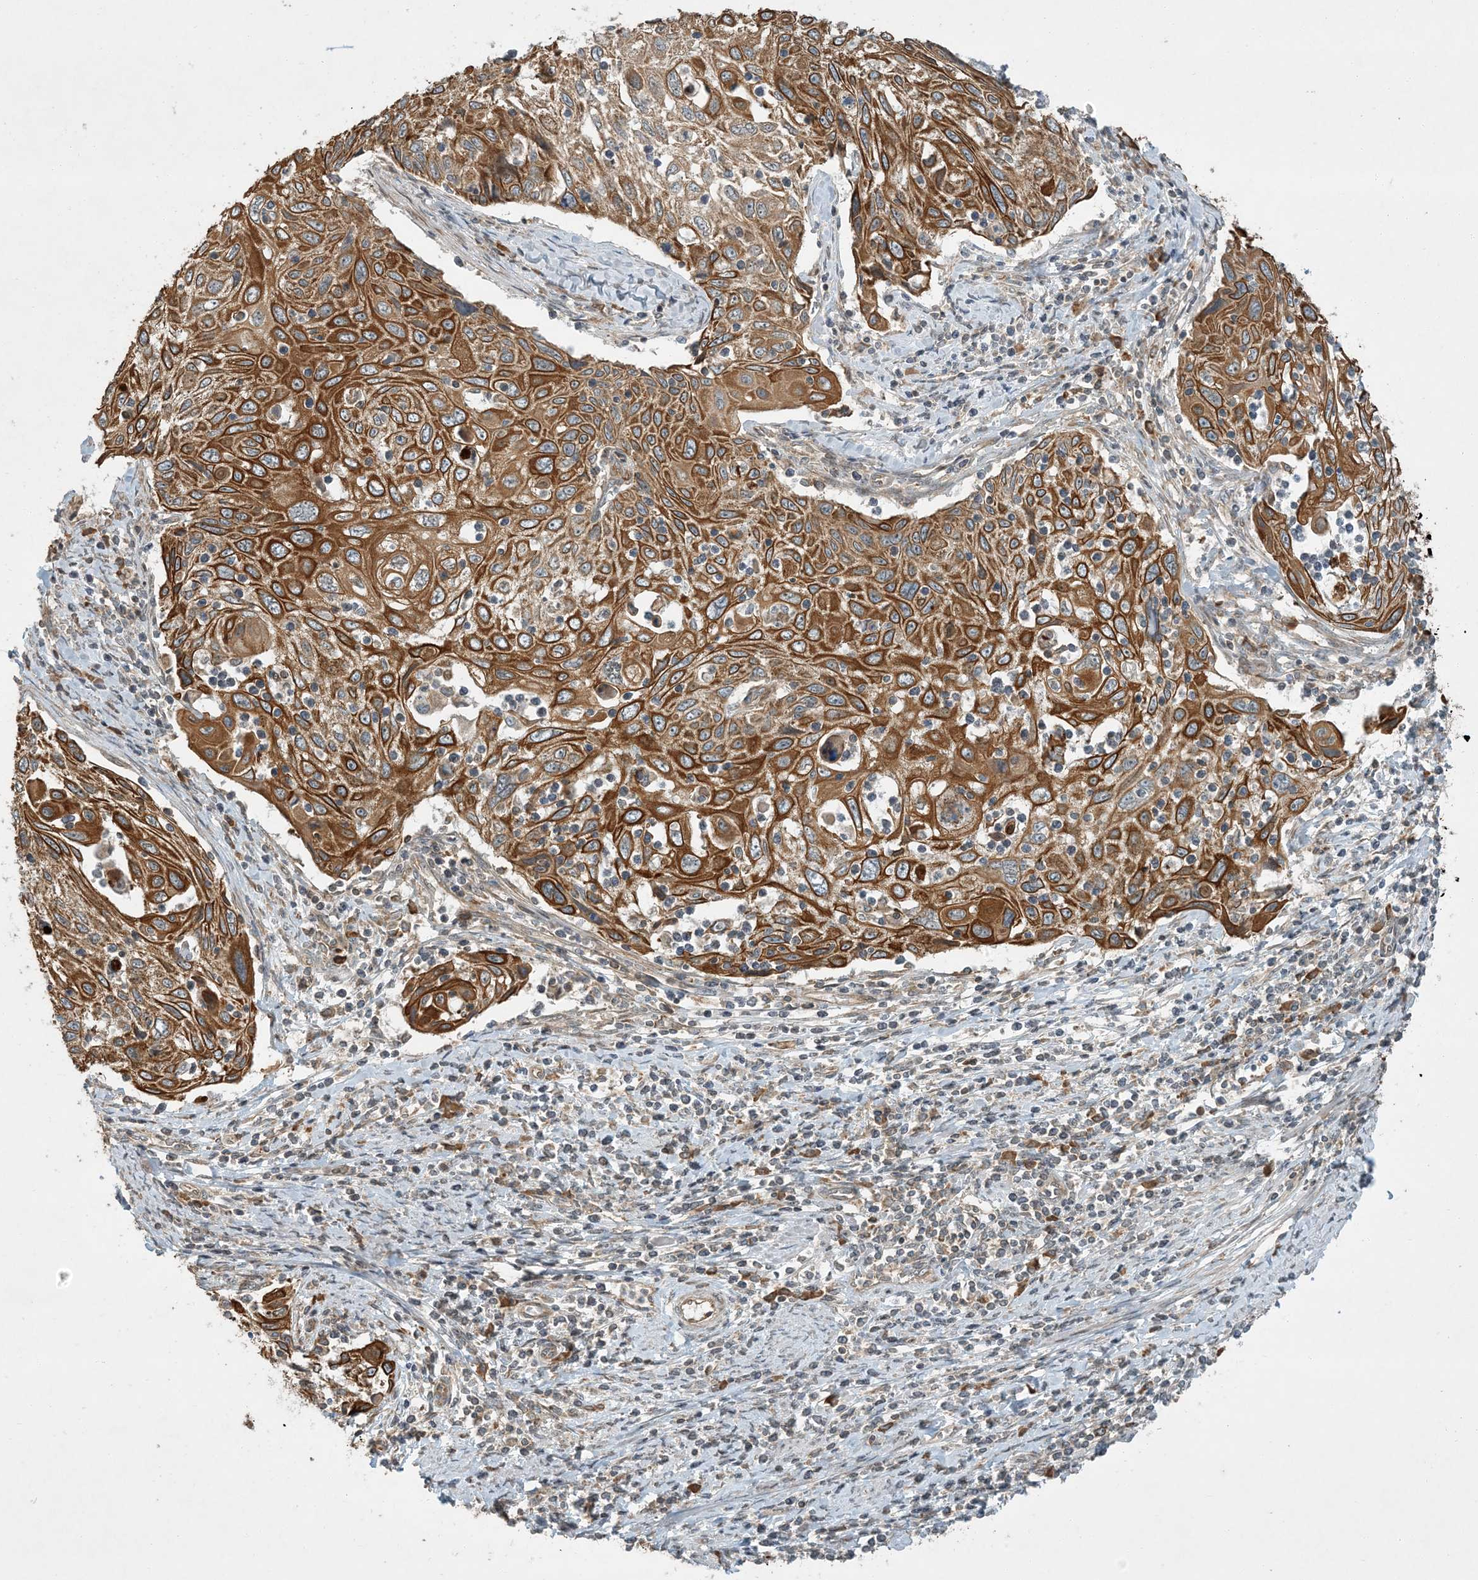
{"staining": {"intensity": "moderate", "quantity": ">75%", "location": "cytoplasmic/membranous"}, "tissue": "cervical cancer", "cell_type": "Tumor cells", "image_type": "cancer", "snomed": [{"axis": "morphology", "description": "Squamous cell carcinoma, NOS"}, {"axis": "topography", "description": "Cervix"}], "caption": "Brown immunohistochemical staining in human cervical cancer reveals moderate cytoplasmic/membranous staining in about >75% of tumor cells.", "gene": "COMMD8", "patient": {"sex": "female", "age": 70}}